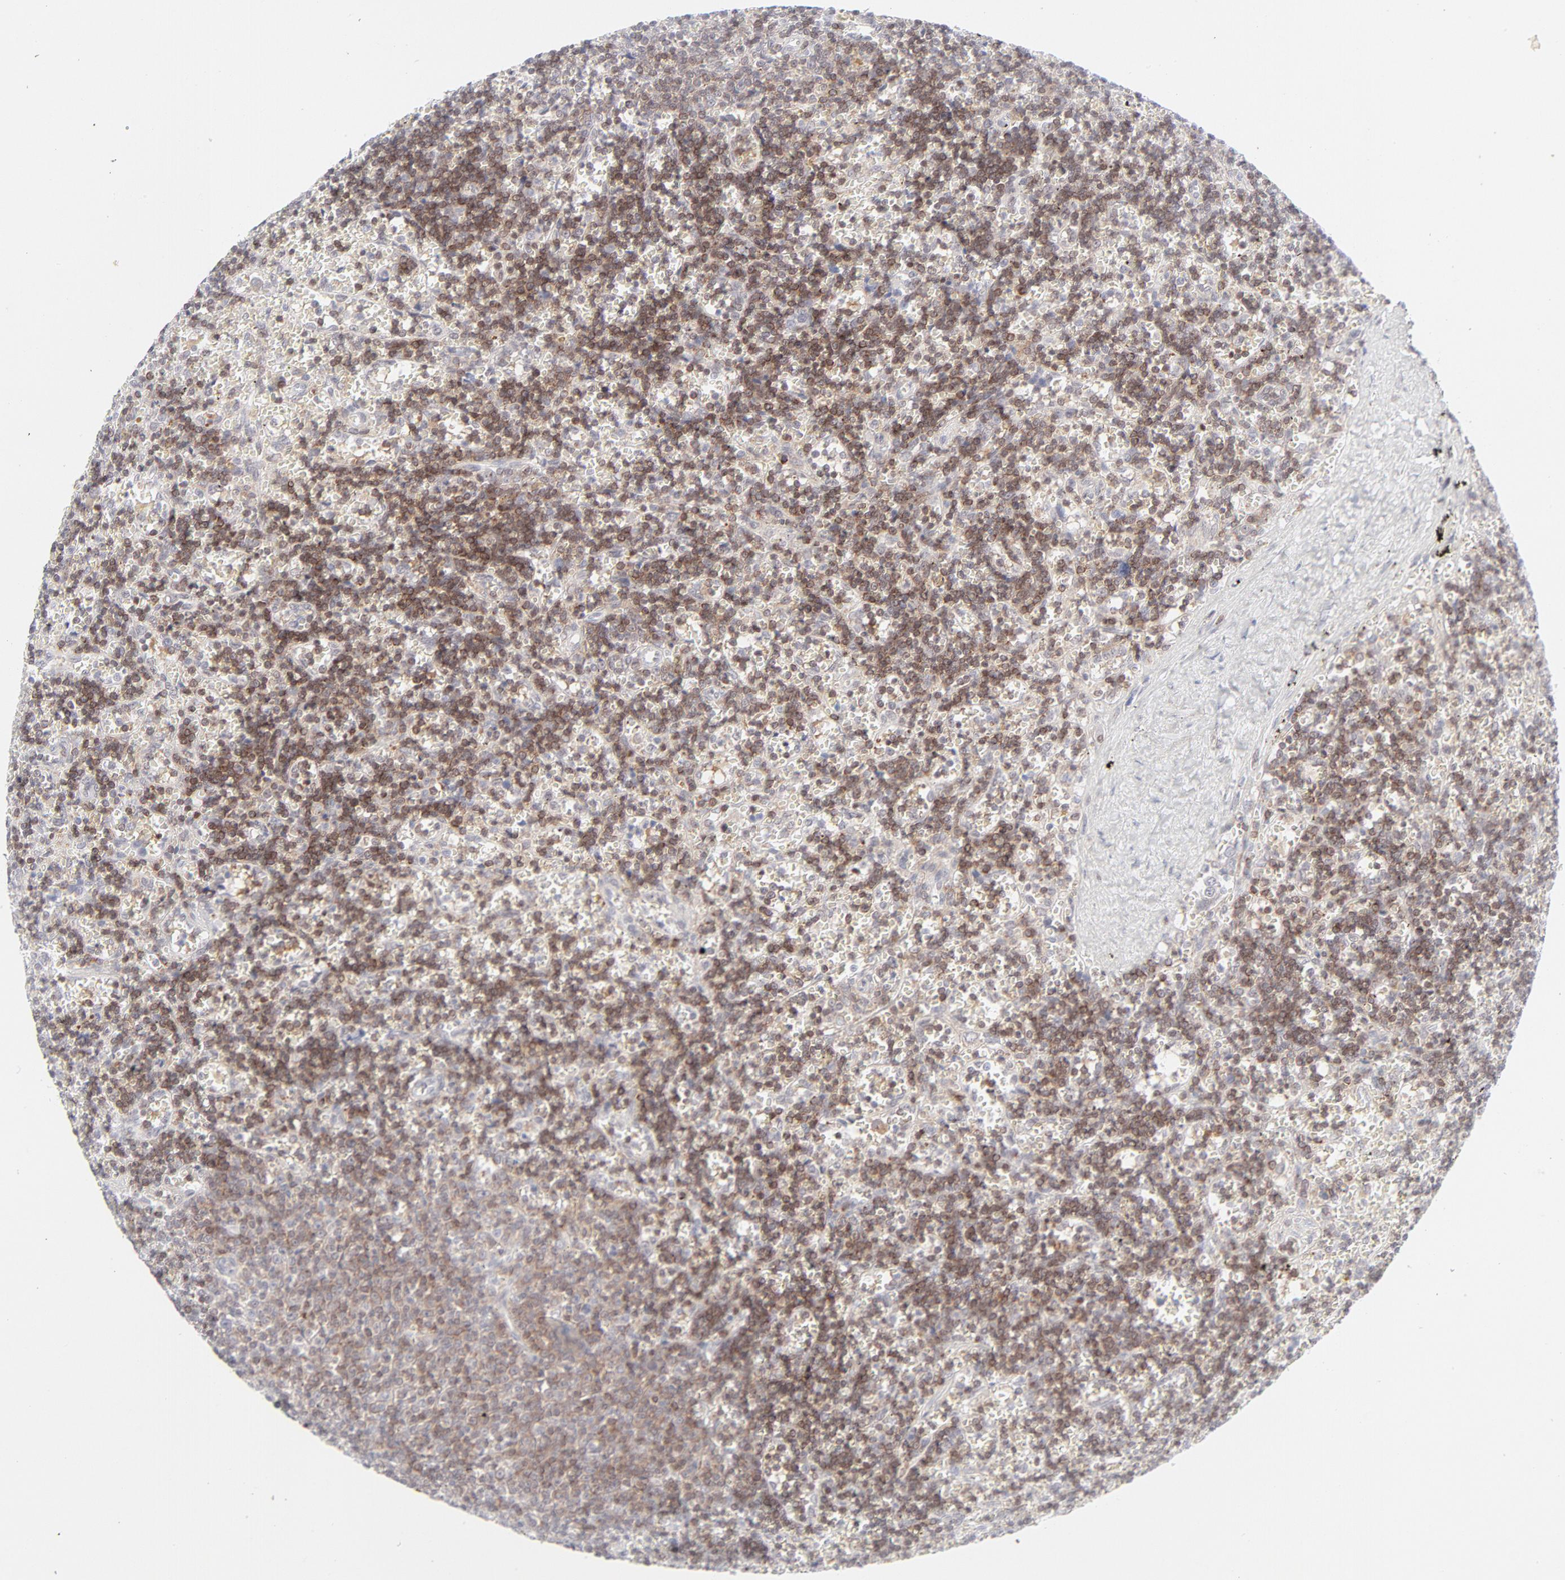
{"staining": {"intensity": "strong", "quantity": ">75%", "location": "cytoplasmic/membranous,nuclear"}, "tissue": "lymphoma", "cell_type": "Tumor cells", "image_type": "cancer", "snomed": [{"axis": "morphology", "description": "Malignant lymphoma, non-Hodgkin's type, Low grade"}, {"axis": "topography", "description": "Spleen"}], "caption": "Protein expression analysis of human low-grade malignant lymphoma, non-Hodgkin's type reveals strong cytoplasmic/membranous and nuclear expression in approximately >75% of tumor cells.", "gene": "PRKCB", "patient": {"sex": "male", "age": 60}}